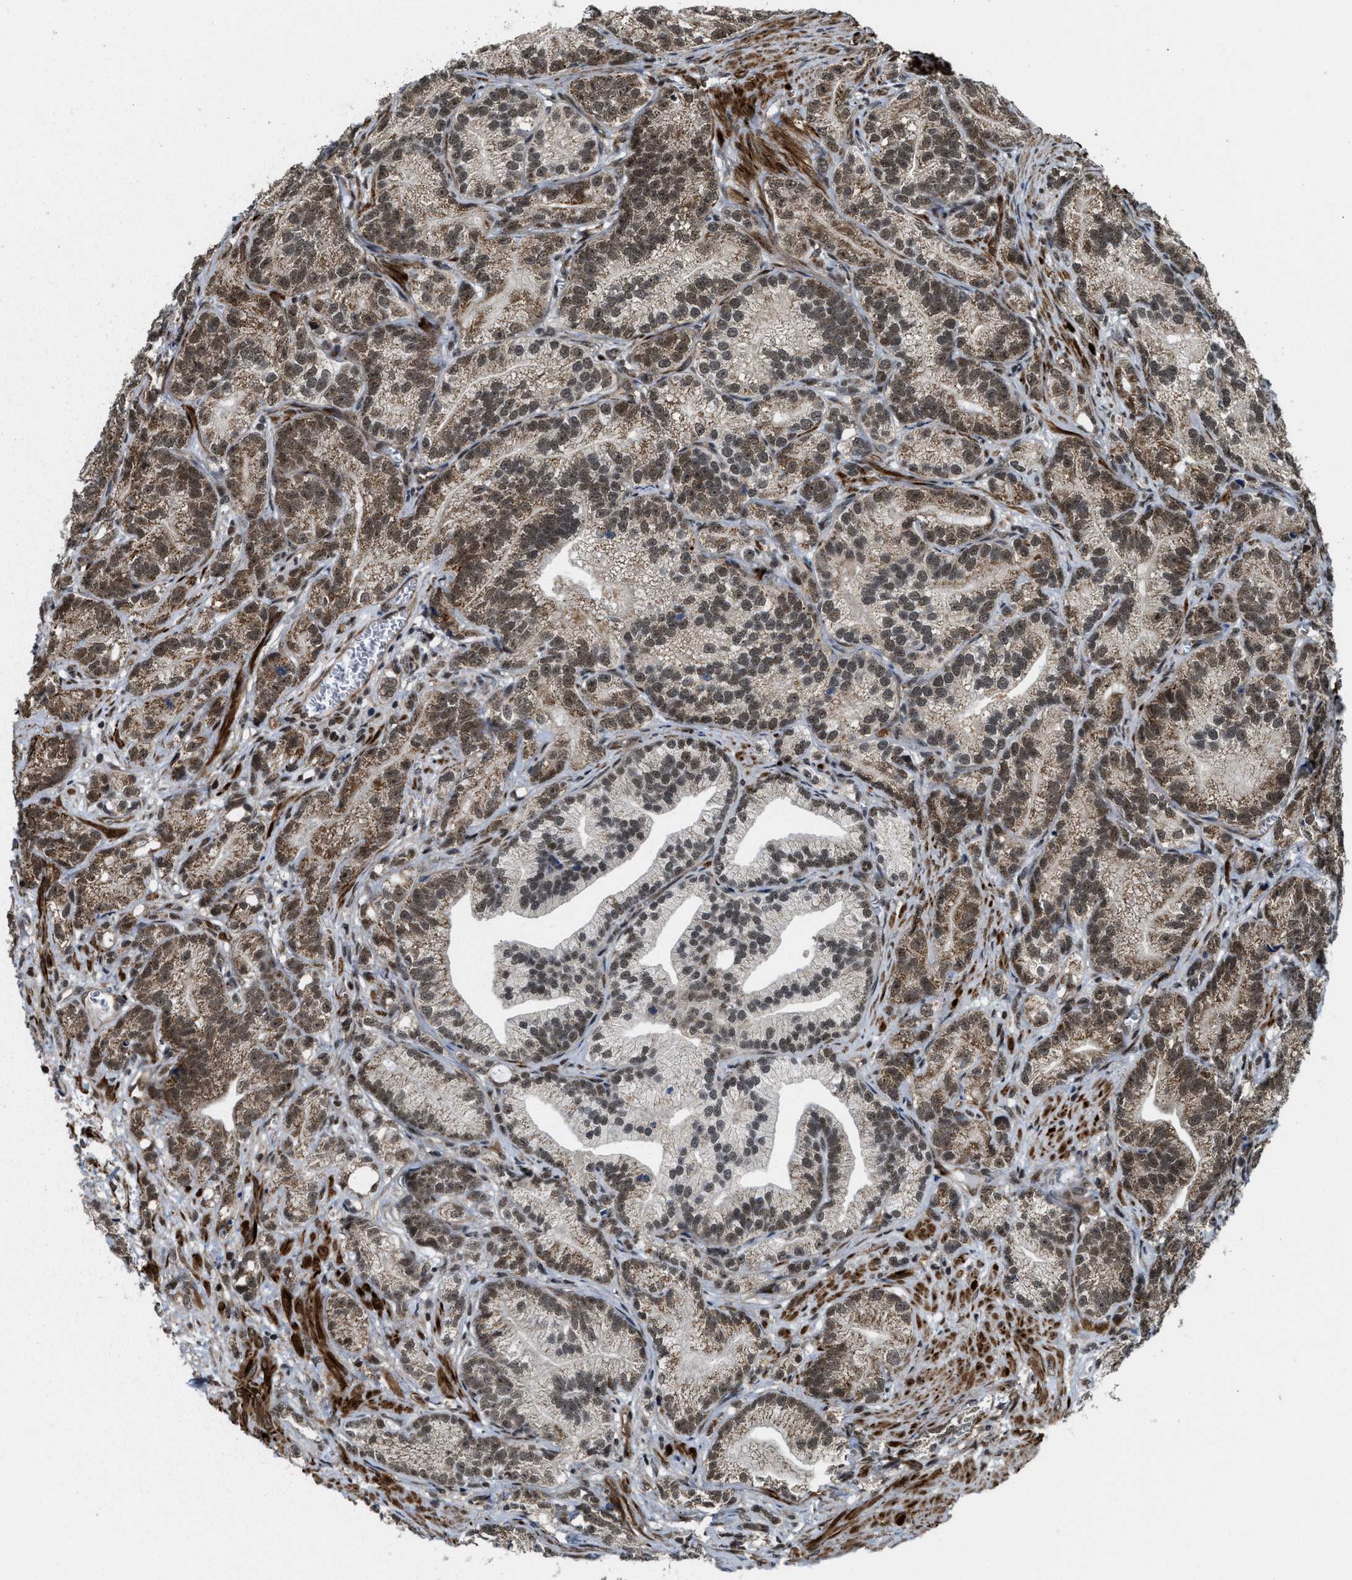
{"staining": {"intensity": "moderate", "quantity": ">75%", "location": "cytoplasmic/membranous,nuclear"}, "tissue": "prostate cancer", "cell_type": "Tumor cells", "image_type": "cancer", "snomed": [{"axis": "morphology", "description": "Adenocarcinoma, Low grade"}, {"axis": "topography", "description": "Prostate"}], "caption": "An image of human prostate adenocarcinoma (low-grade) stained for a protein demonstrates moderate cytoplasmic/membranous and nuclear brown staining in tumor cells. Ihc stains the protein in brown and the nuclei are stained blue.", "gene": "ZNF250", "patient": {"sex": "male", "age": 89}}